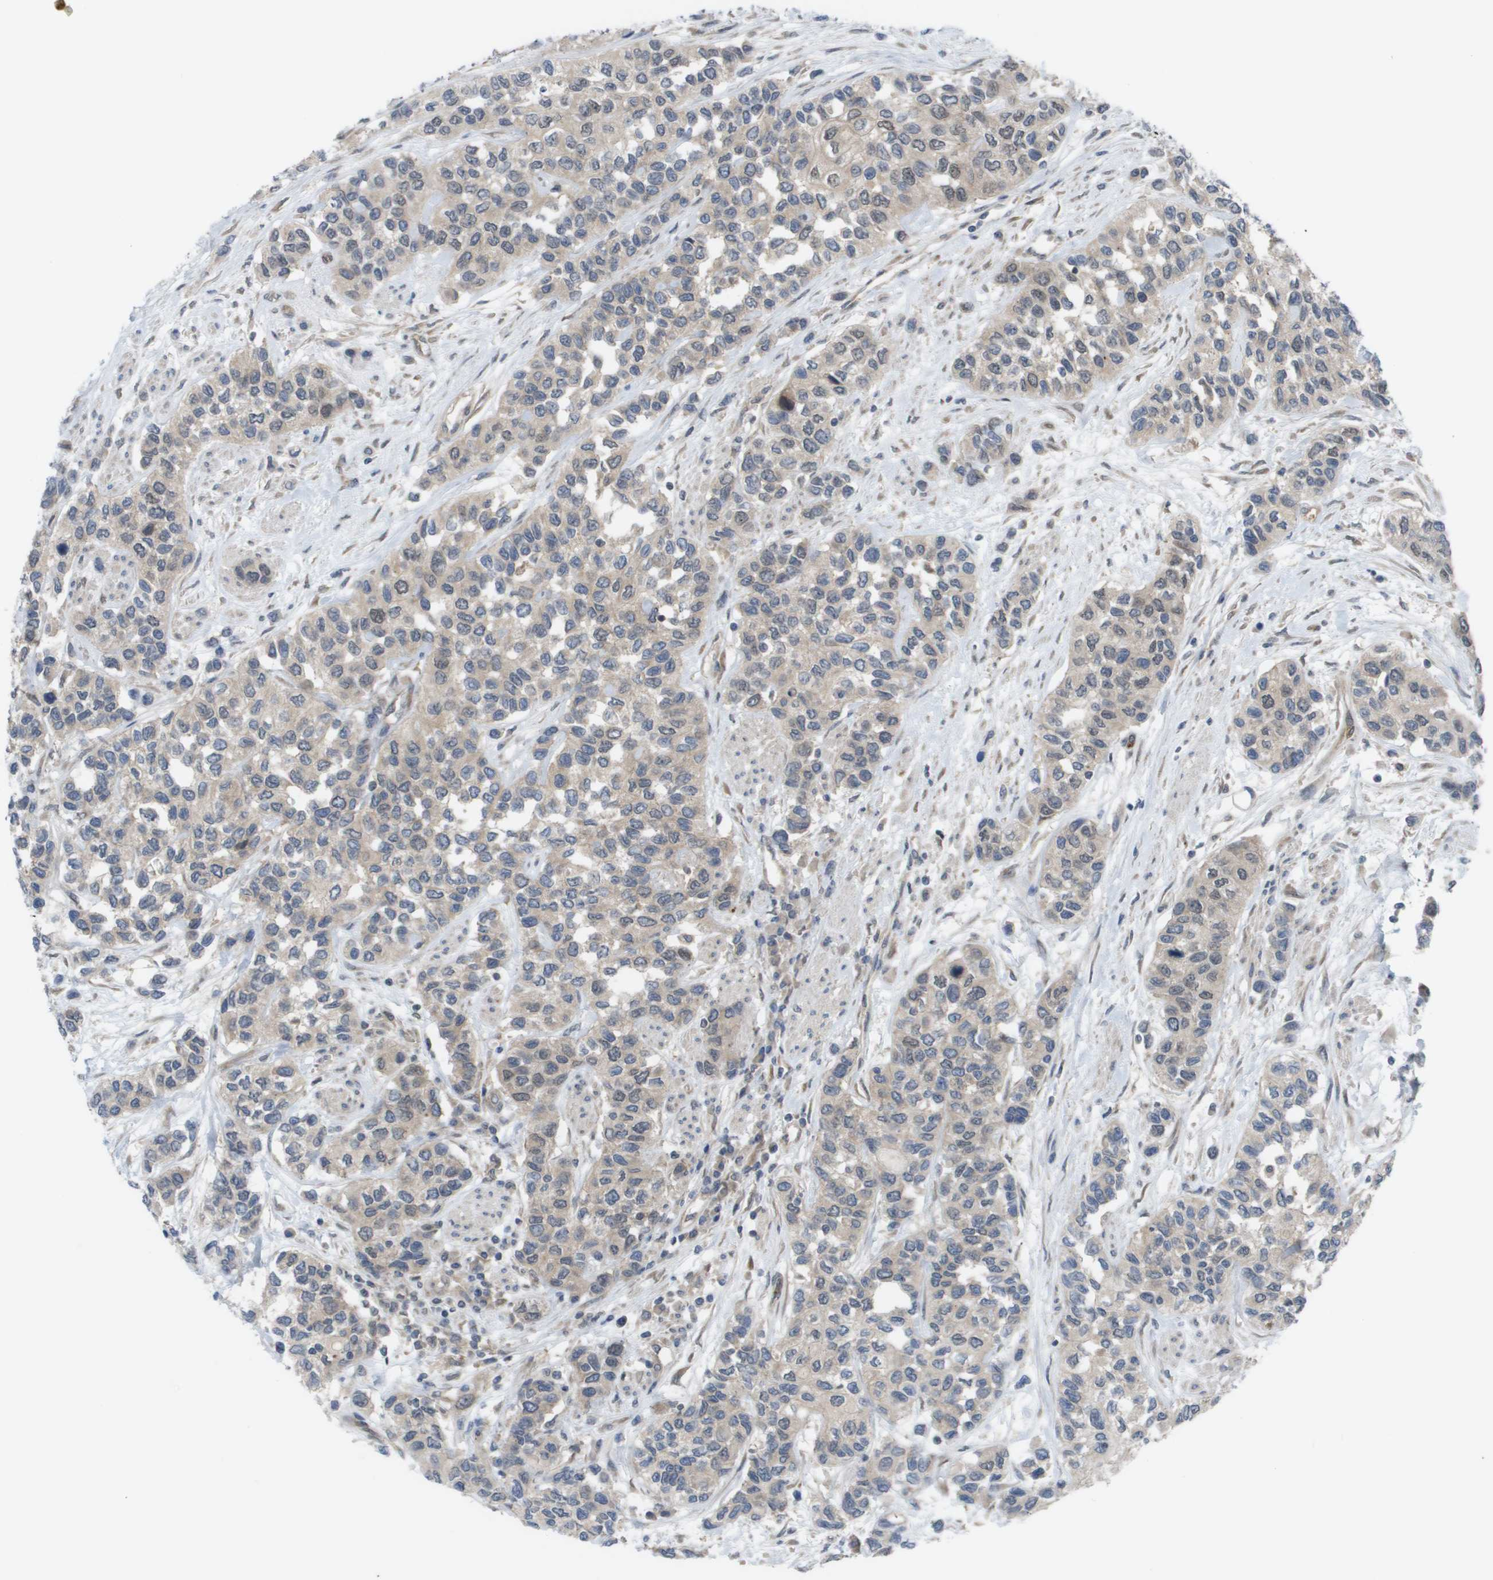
{"staining": {"intensity": "weak", "quantity": "25%-75%", "location": "cytoplasmic/membranous,nuclear"}, "tissue": "urothelial cancer", "cell_type": "Tumor cells", "image_type": "cancer", "snomed": [{"axis": "morphology", "description": "Urothelial carcinoma, High grade"}, {"axis": "topography", "description": "Urinary bladder"}], "caption": "Human urothelial cancer stained for a protein (brown) exhibits weak cytoplasmic/membranous and nuclear positive positivity in approximately 25%-75% of tumor cells.", "gene": "CTPS2", "patient": {"sex": "female", "age": 56}}